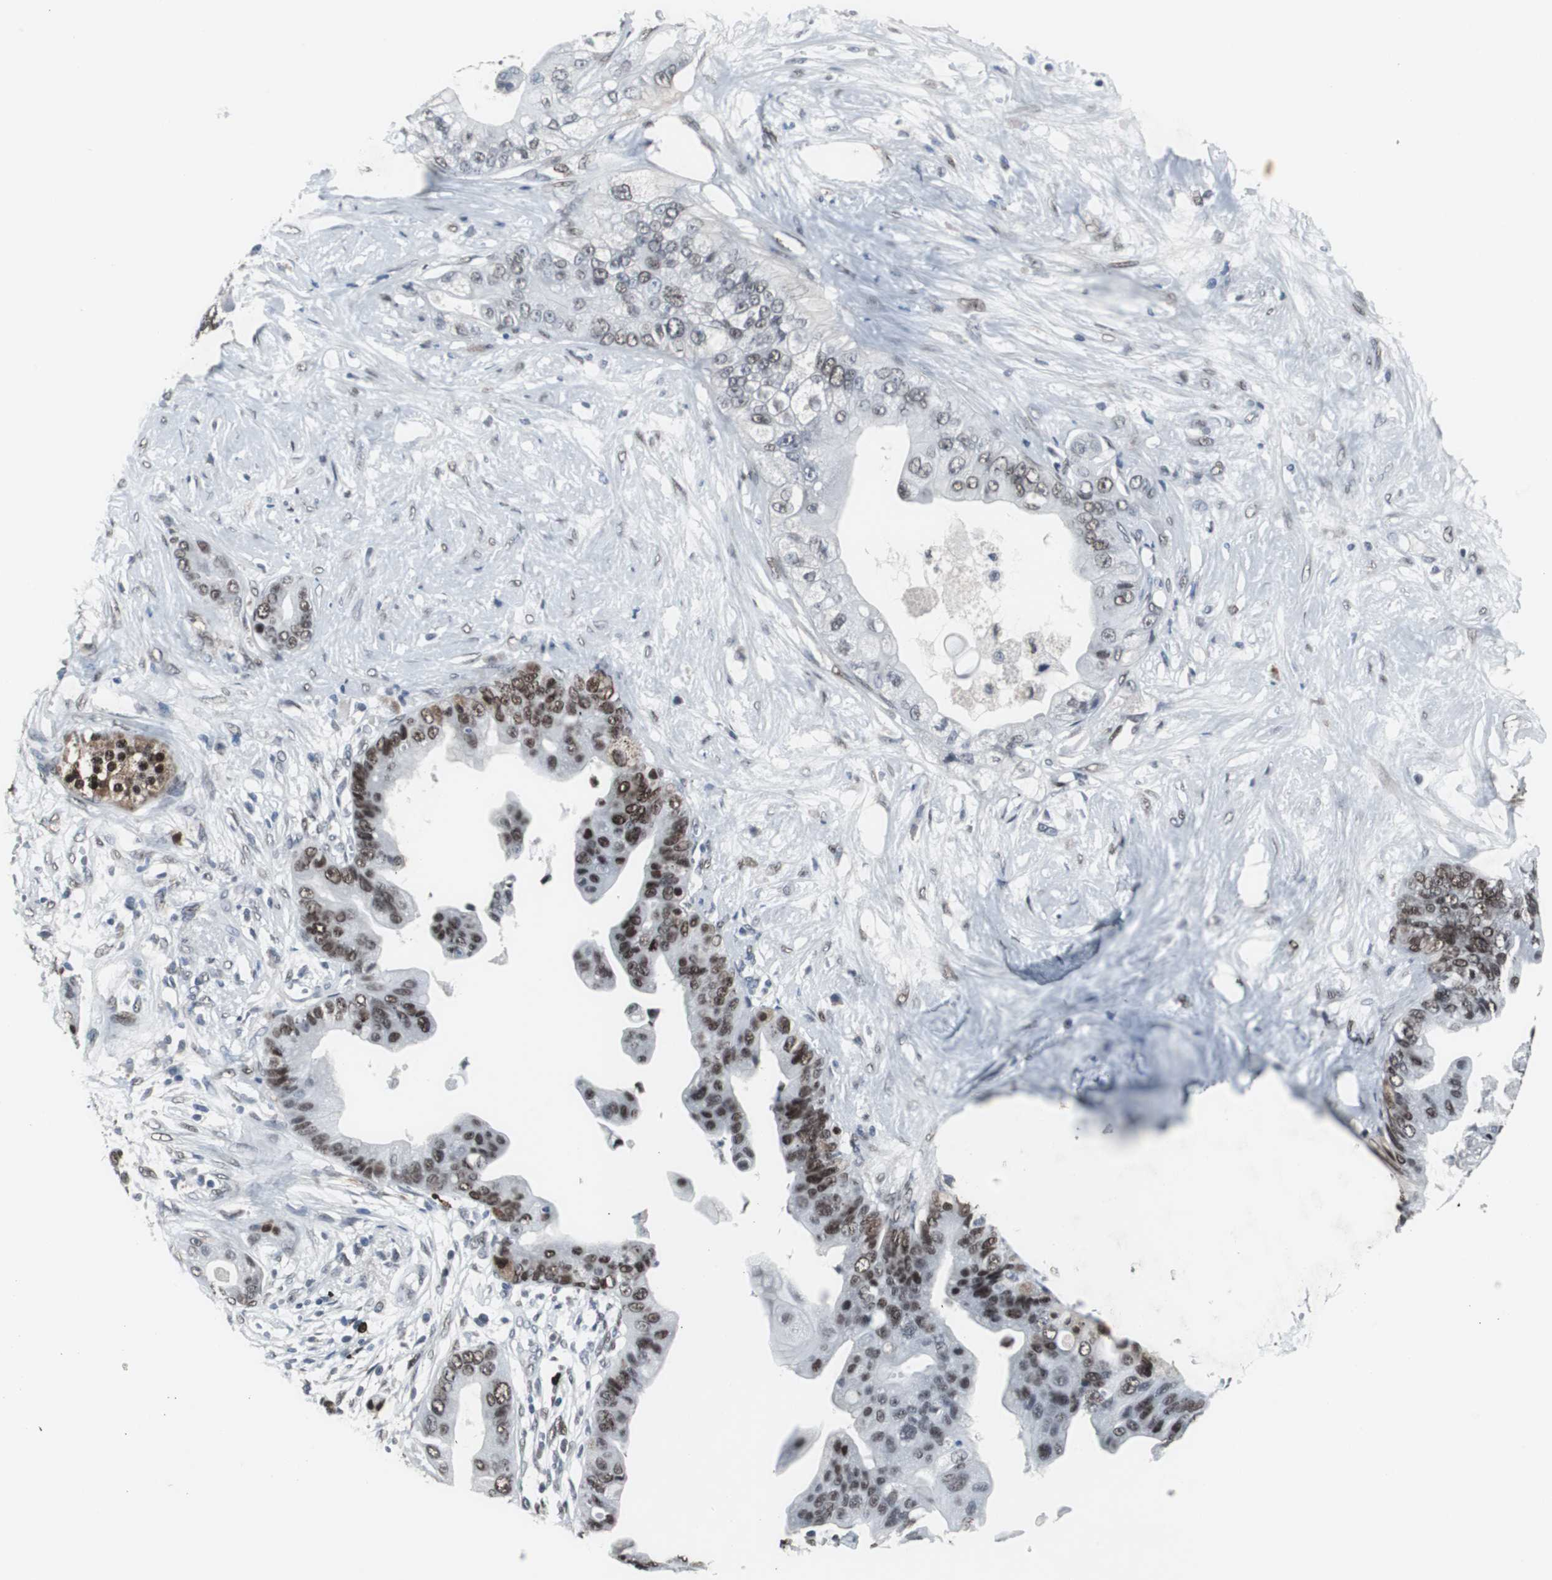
{"staining": {"intensity": "strong", "quantity": "25%-75%", "location": "nuclear"}, "tissue": "pancreatic cancer", "cell_type": "Tumor cells", "image_type": "cancer", "snomed": [{"axis": "morphology", "description": "Adenocarcinoma, NOS"}, {"axis": "topography", "description": "Pancreas"}], "caption": "IHC of human pancreatic cancer (adenocarcinoma) reveals high levels of strong nuclear expression in approximately 25%-75% of tumor cells.", "gene": "FOXP4", "patient": {"sex": "female", "age": 75}}